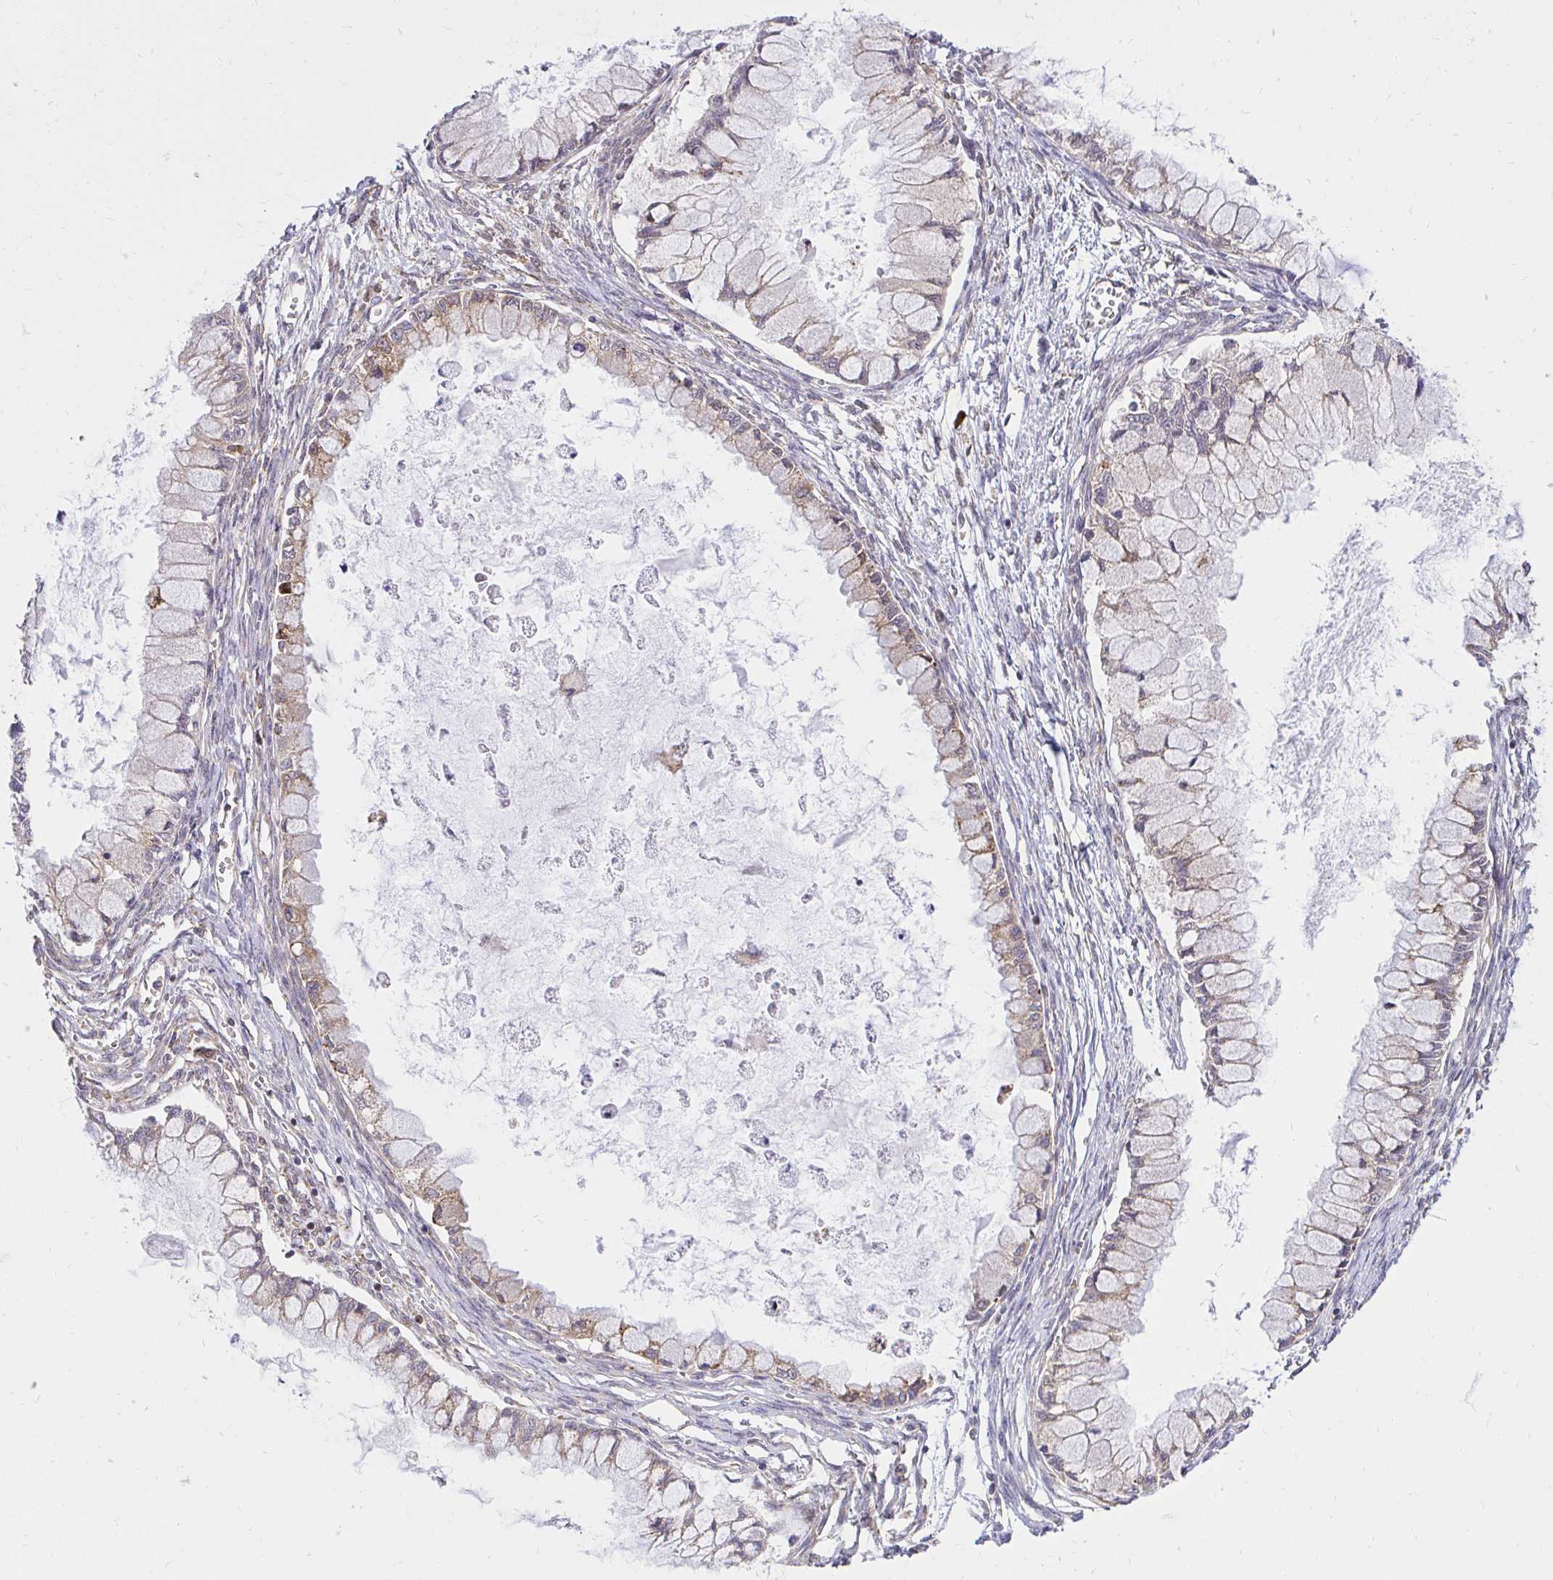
{"staining": {"intensity": "weak", "quantity": "25%-75%", "location": "cytoplasmic/membranous"}, "tissue": "ovarian cancer", "cell_type": "Tumor cells", "image_type": "cancer", "snomed": [{"axis": "morphology", "description": "Cystadenocarcinoma, mucinous, NOS"}, {"axis": "topography", "description": "Ovary"}], "caption": "Protein positivity by IHC exhibits weak cytoplasmic/membranous staining in about 25%-75% of tumor cells in mucinous cystadenocarcinoma (ovarian). (DAB = brown stain, brightfield microscopy at high magnification).", "gene": "NAALAD2", "patient": {"sex": "female", "age": 34}}